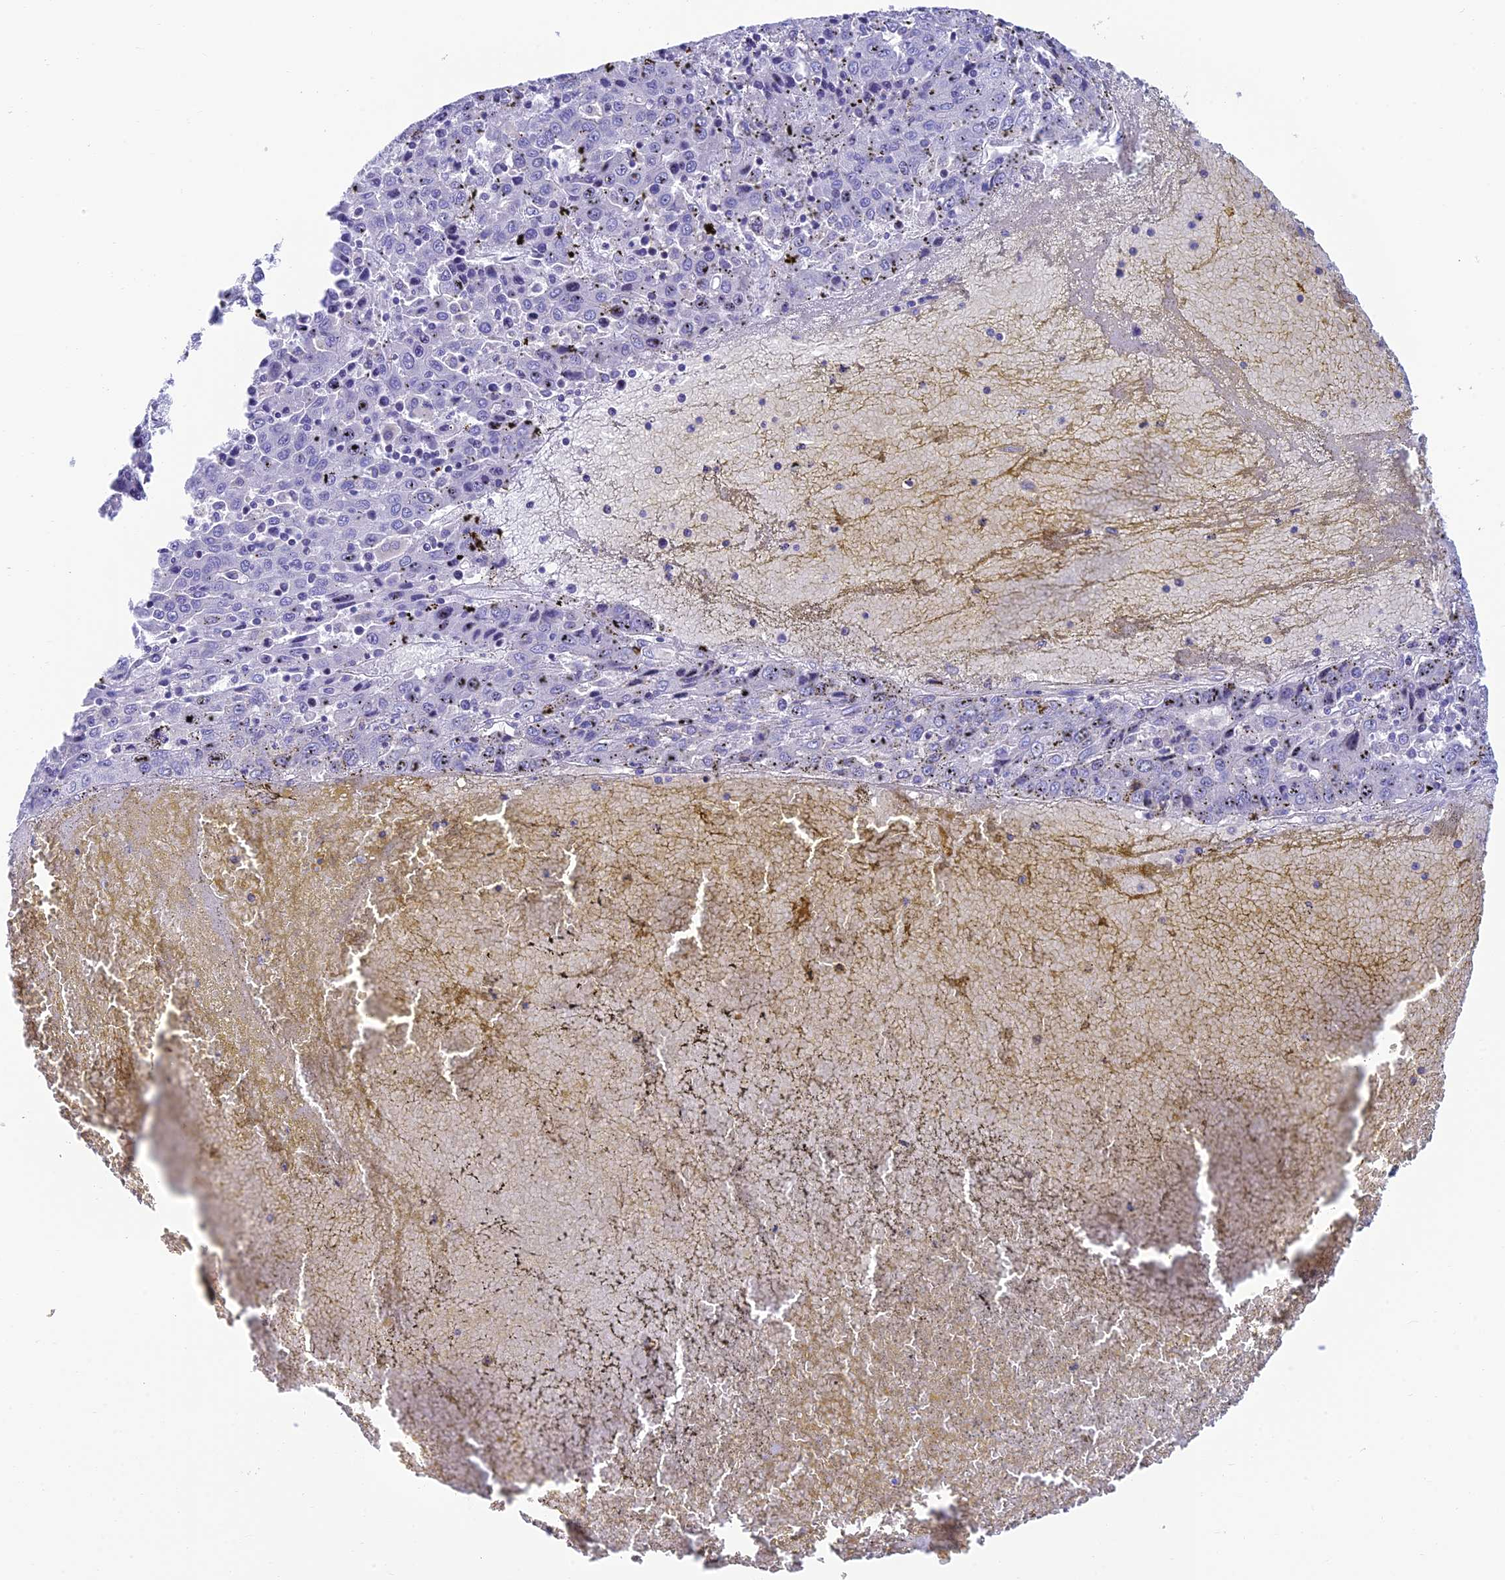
{"staining": {"intensity": "negative", "quantity": "none", "location": "none"}, "tissue": "liver cancer", "cell_type": "Tumor cells", "image_type": "cancer", "snomed": [{"axis": "morphology", "description": "Carcinoma, Hepatocellular, NOS"}, {"axis": "topography", "description": "Liver"}], "caption": "DAB immunohistochemical staining of hepatocellular carcinoma (liver) reveals no significant expression in tumor cells.", "gene": "REEP4", "patient": {"sex": "female", "age": 53}}